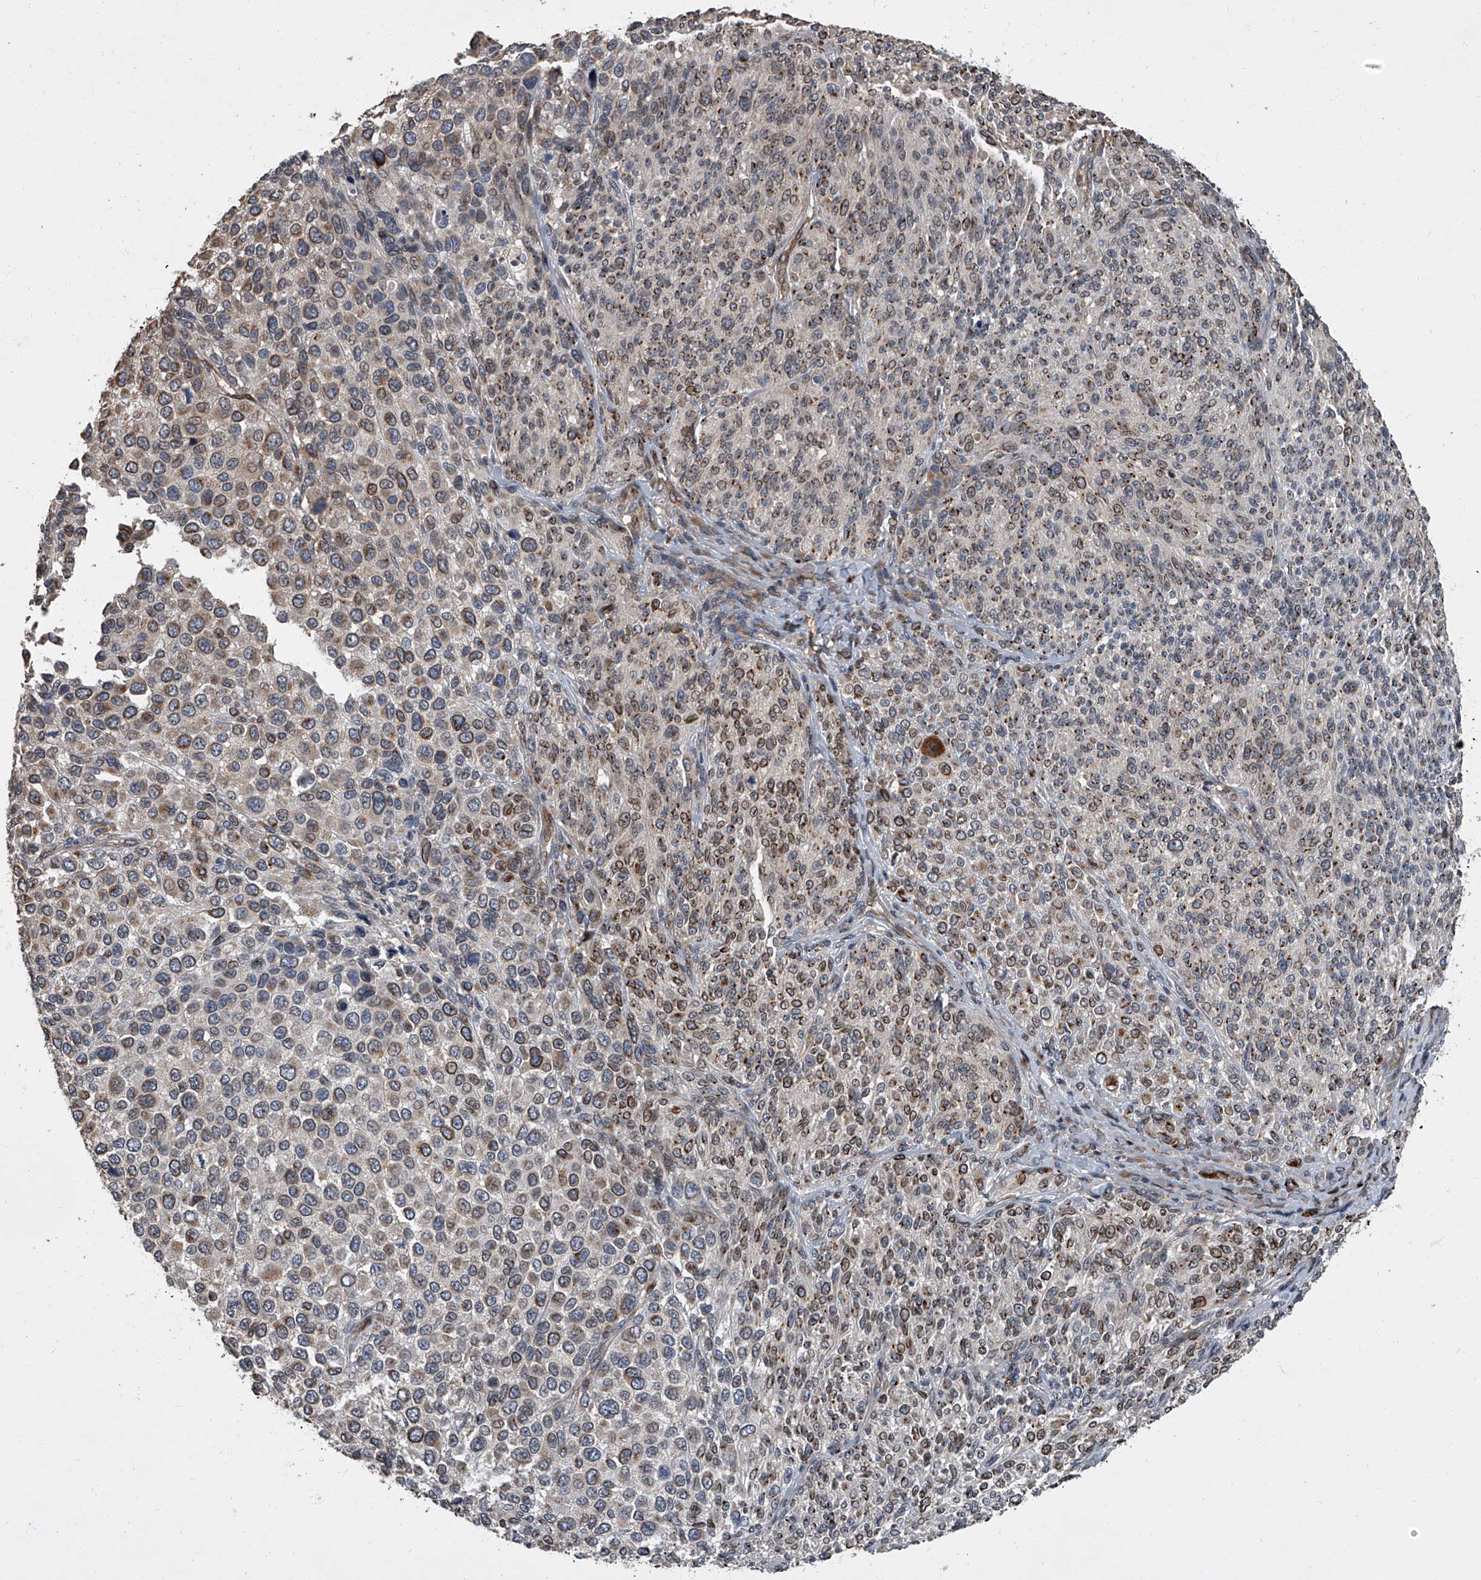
{"staining": {"intensity": "moderate", "quantity": ">75%", "location": "cytoplasmic/membranous,nuclear"}, "tissue": "melanoma", "cell_type": "Tumor cells", "image_type": "cancer", "snomed": [{"axis": "morphology", "description": "Malignant melanoma, NOS"}, {"axis": "topography", "description": "Skin of trunk"}], "caption": "Immunohistochemistry photomicrograph of neoplastic tissue: malignant melanoma stained using IHC demonstrates medium levels of moderate protein expression localized specifically in the cytoplasmic/membranous and nuclear of tumor cells, appearing as a cytoplasmic/membranous and nuclear brown color.", "gene": "LRRC8C", "patient": {"sex": "male", "age": 71}}